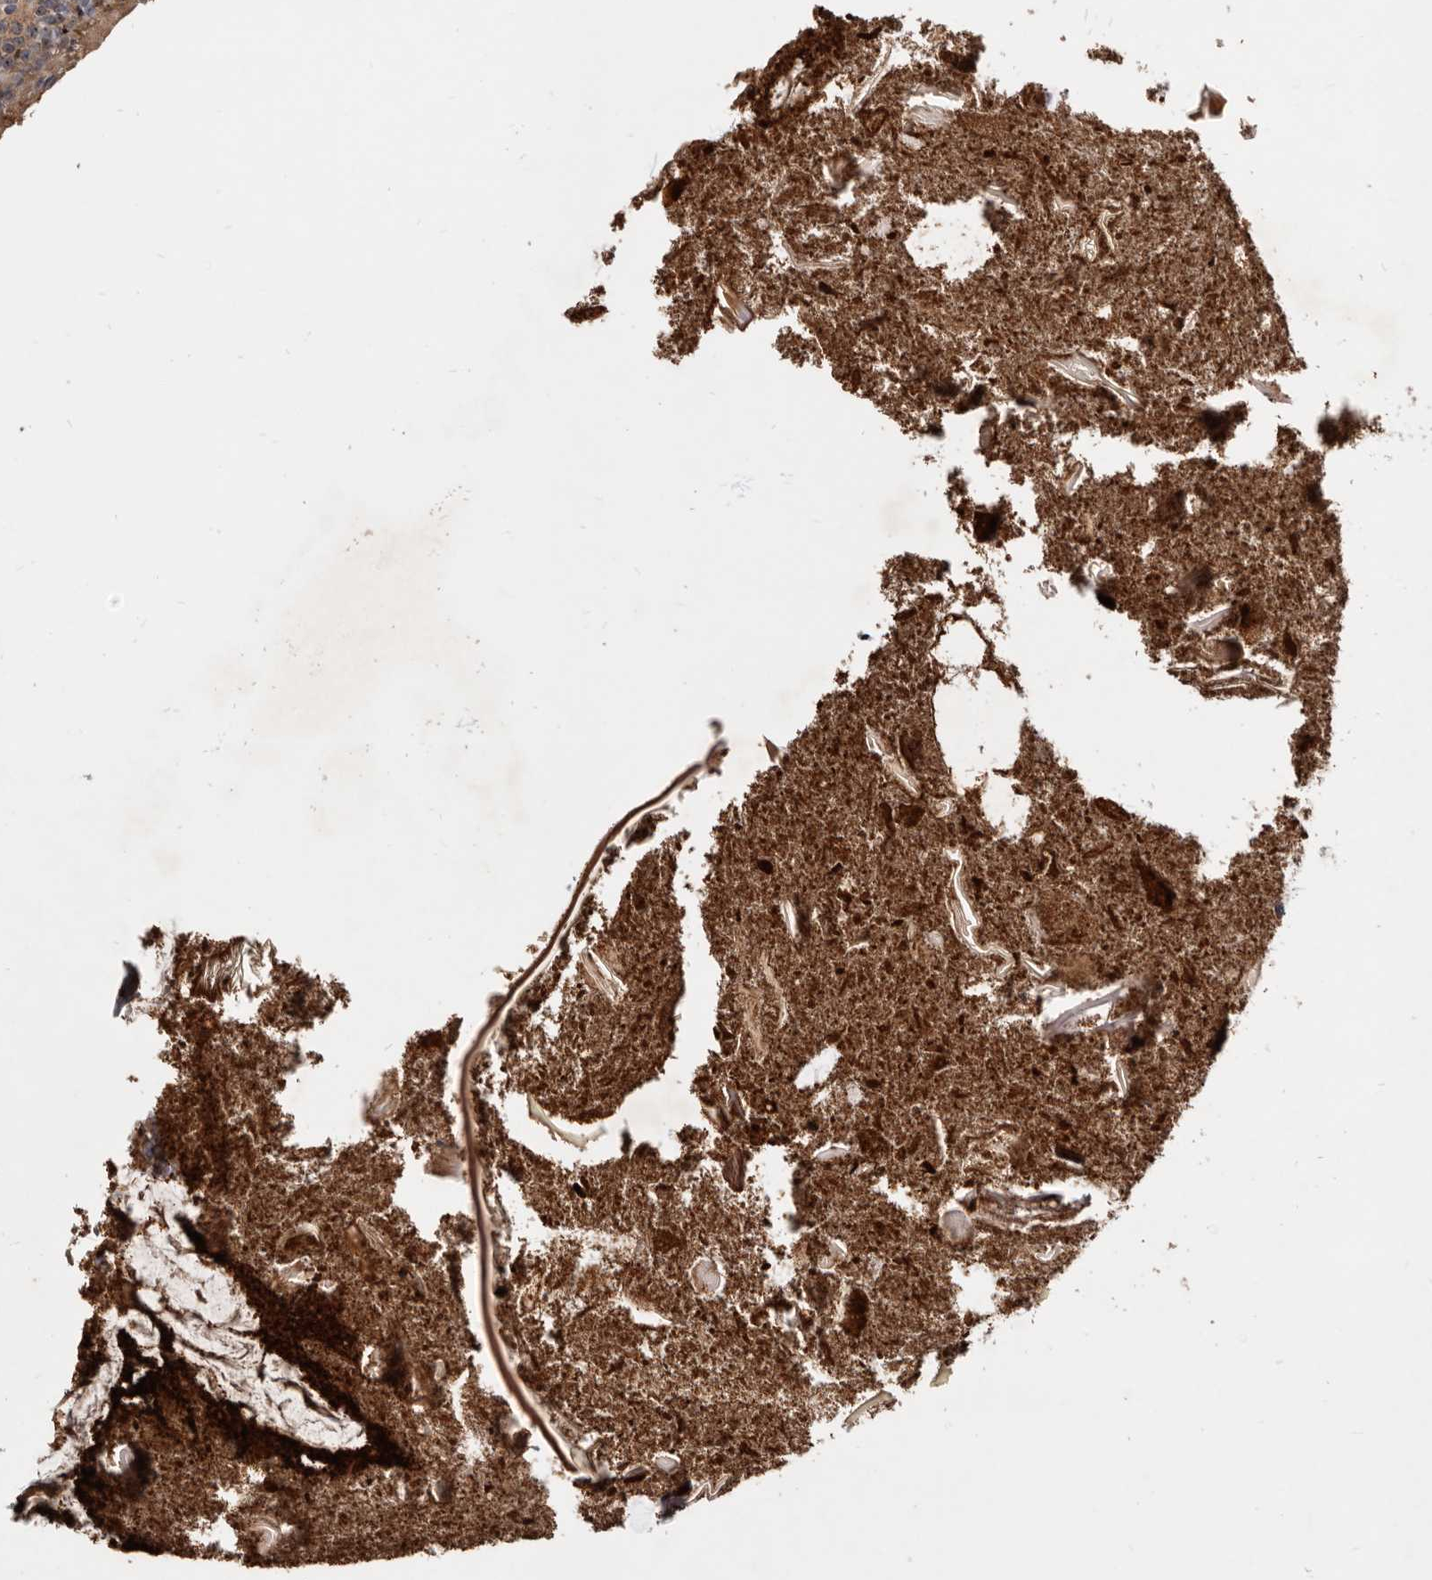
{"staining": {"intensity": "moderate", "quantity": "25%-75%", "location": "cytoplasmic/membranous"}, "tissue": "appendix", "cell_type": "Glandular cells", "image_type": "normal", "snomed": [{"axis": "morphology", "description": "Normal tissue, NOS"}, {"axis": "topography", "description": "Appendix"}], "caption": "The image displays a brown stain indicating the presence of a protein in the cytoplasmic/membranous of glandular cells in appendix. (IHC, brightfield microscopy, high magnification).", "gene": "TTC39A", "patient": {"sex": "female", "age": 17}}